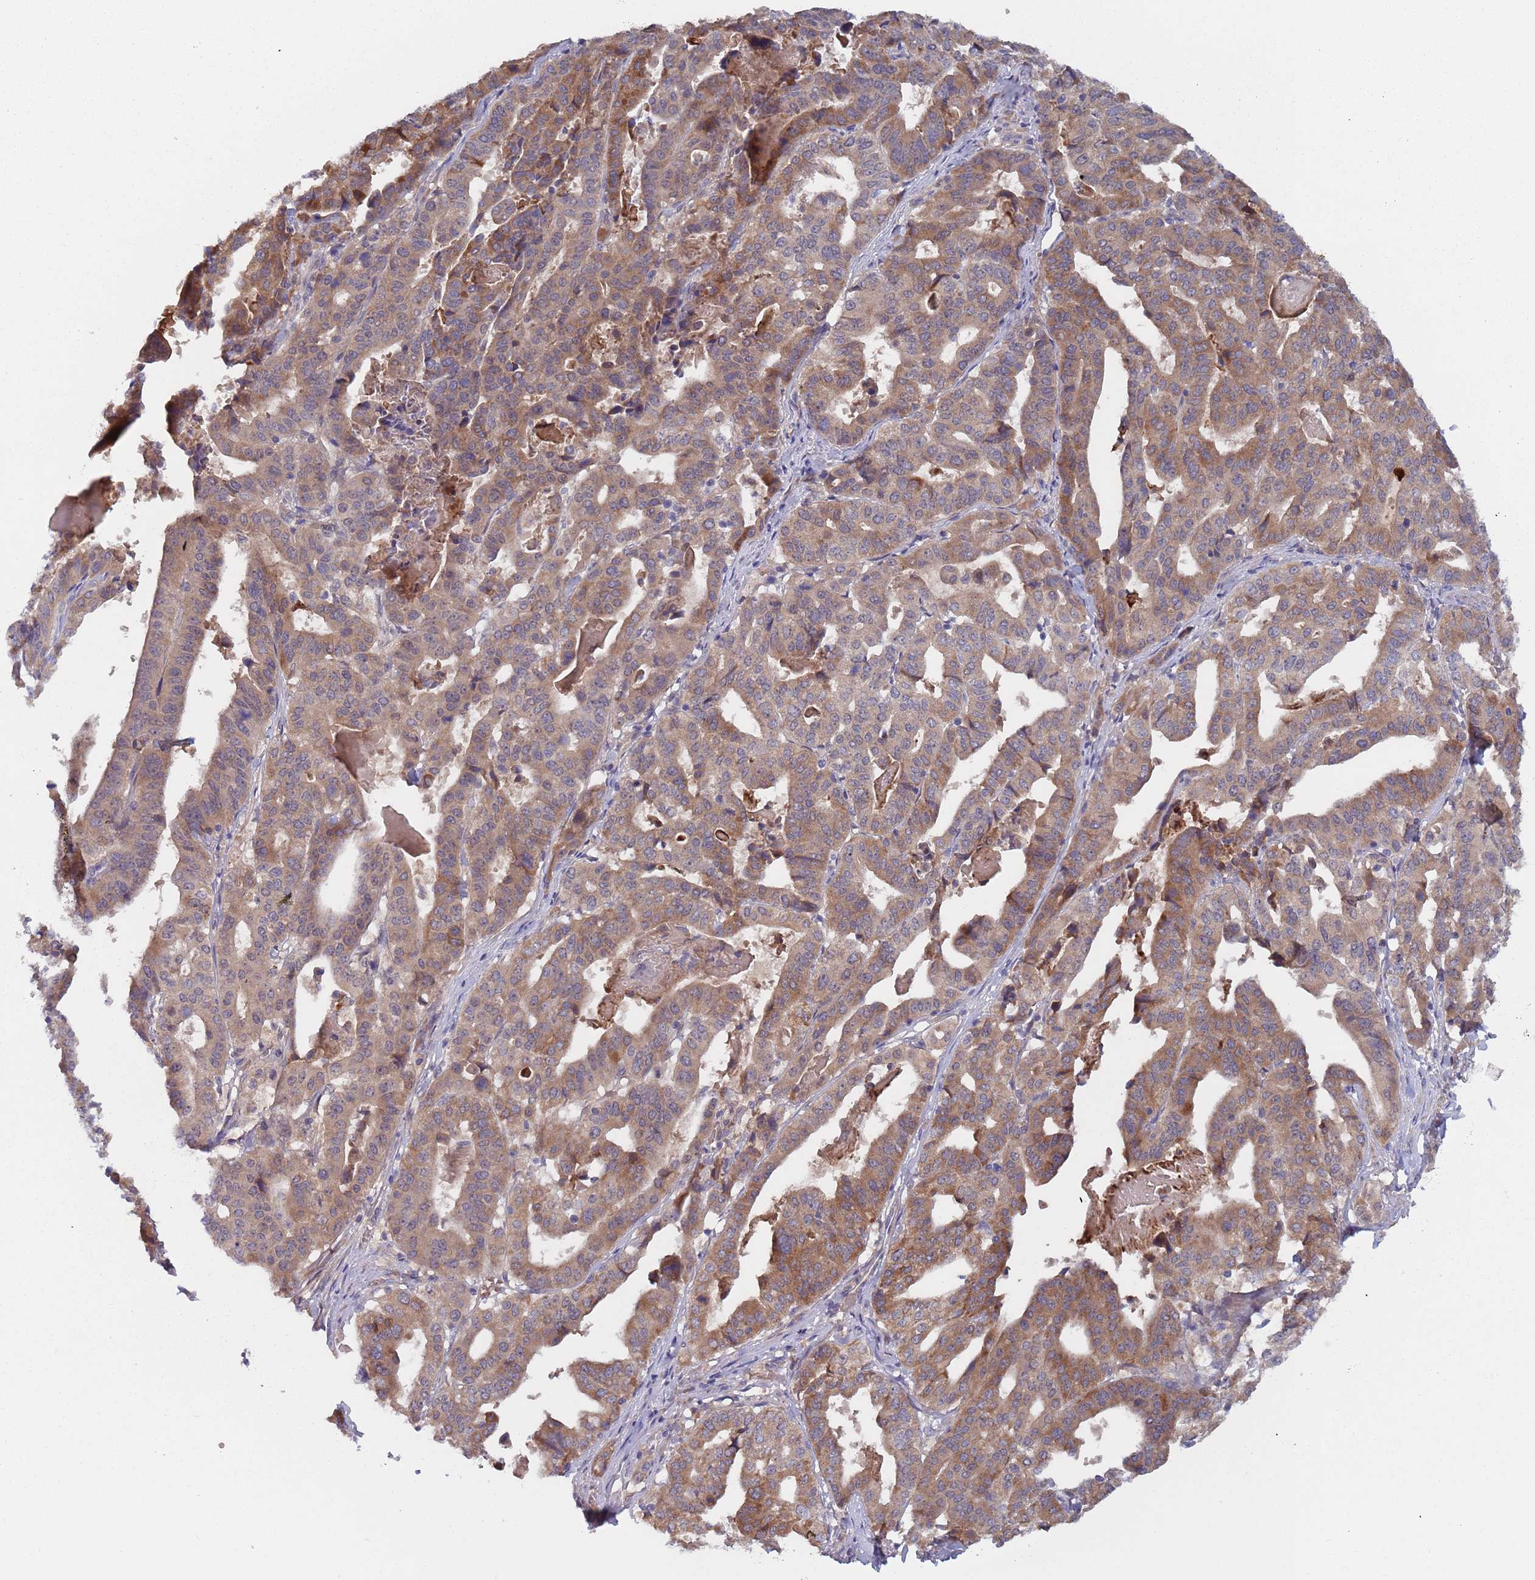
{"staining": {"intensity": "moderate", "quantity": ">75%", "location": "cytoplasmic/membranous"}, "tissue": "stomach cancer", "cell_type": "Tumor cells", "image_type": "cancer", "snomed": [{"axis": "morphology", "description": "Adenocarcinoma, NOS"}, {"axis": "topography", "description": "Stomach"}], "caption": "An image of human adenocarcinoma (stomach) stained for a protein demonstrates moderate cytoplasmic/membranous brown staining in tumor cells. (DAB (3,3'-diaminobenzidine) = brown stain, brightfield microscopy at high magnification).", "gene": "ZNF140", "patient": {"sex": "male", "age": 48}}